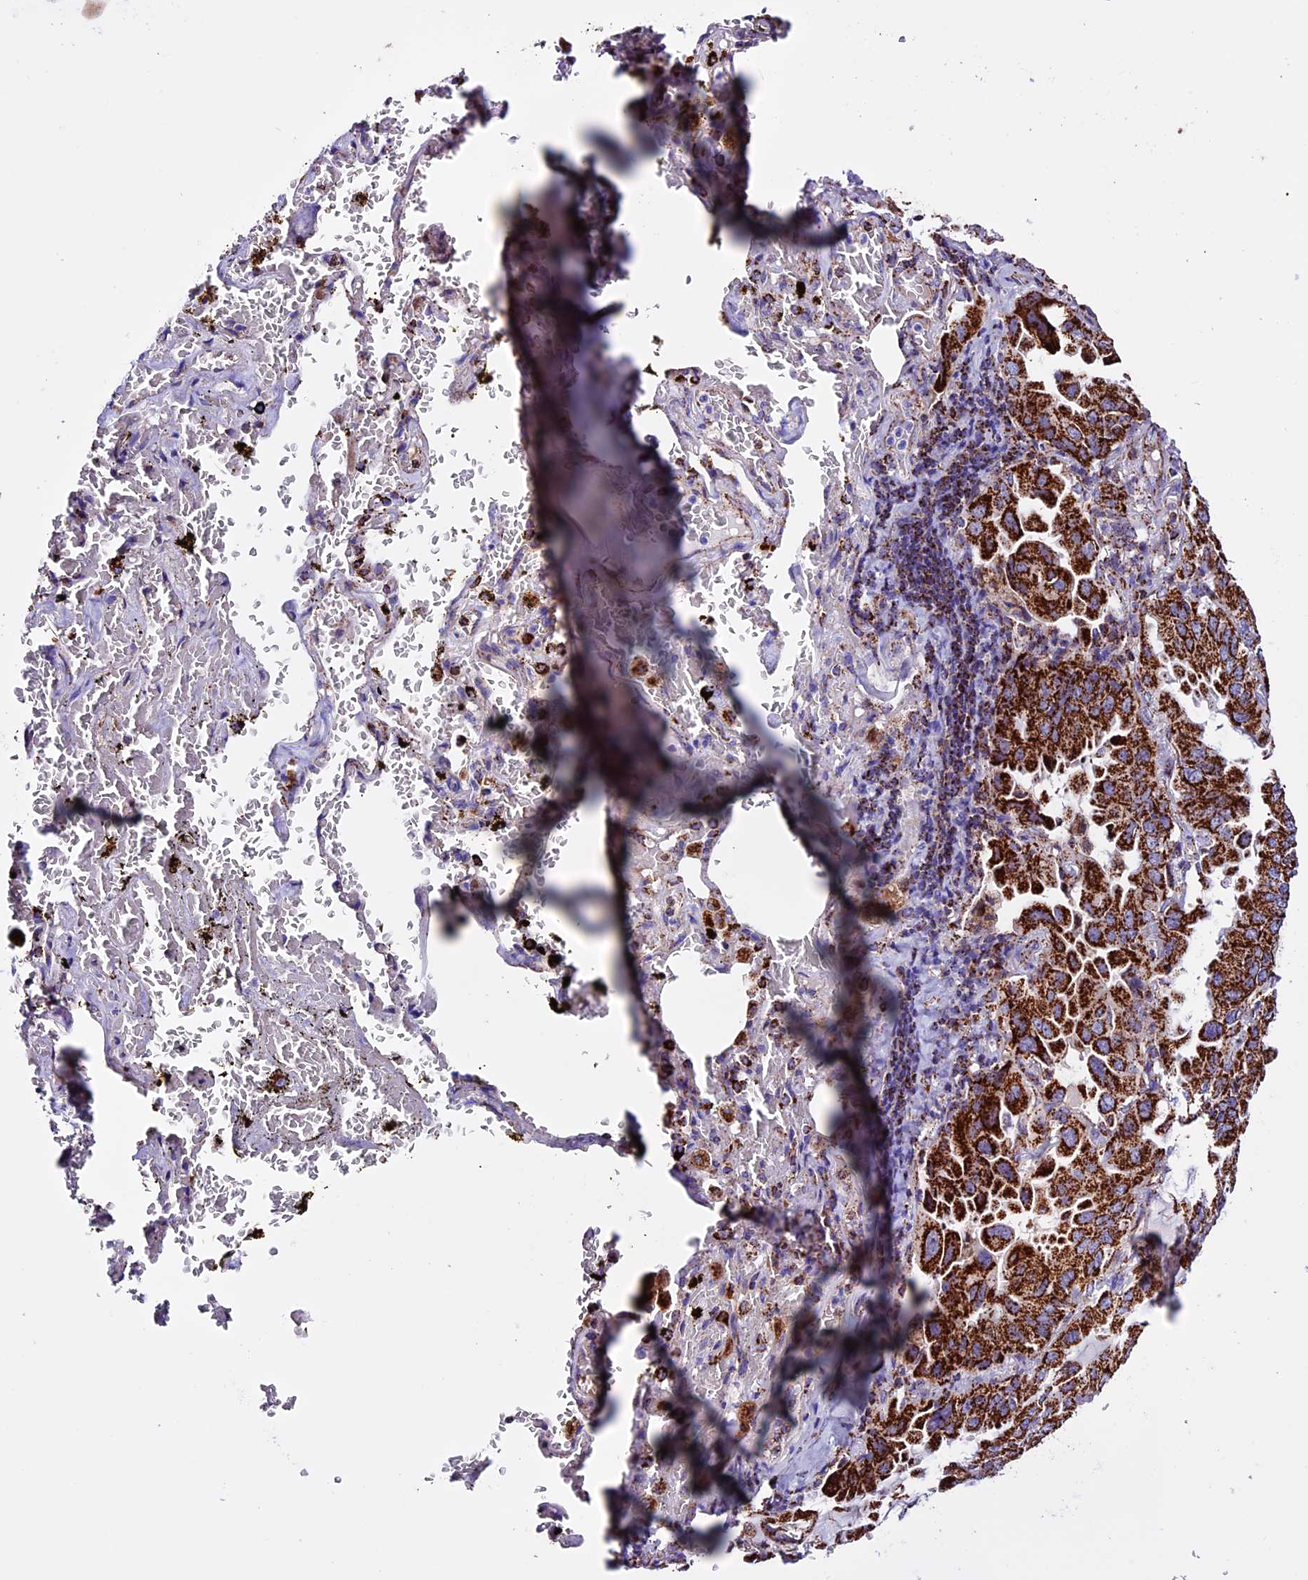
{"staining": {"intensity": "strong", "quantity": ">75%", "location": "cytoplasmic/membranous"}, "tissue": "lung cancer", "cell_type": "Tumor cells", "image_type": "cancer", "snomed": [{"axis": "morphology", "description": "Adenocarcinoma, NOS"}, {"axis": "topography", "description": "Lung"}], "caption": "Strong cytoplasmic/membranous staining for a protein is present in about >75% of tumor cells of lung cancer using immunohistochemistry (IHC).", "gene": "CX3CL1", "patient": {"sex": "male", "age": 64}}